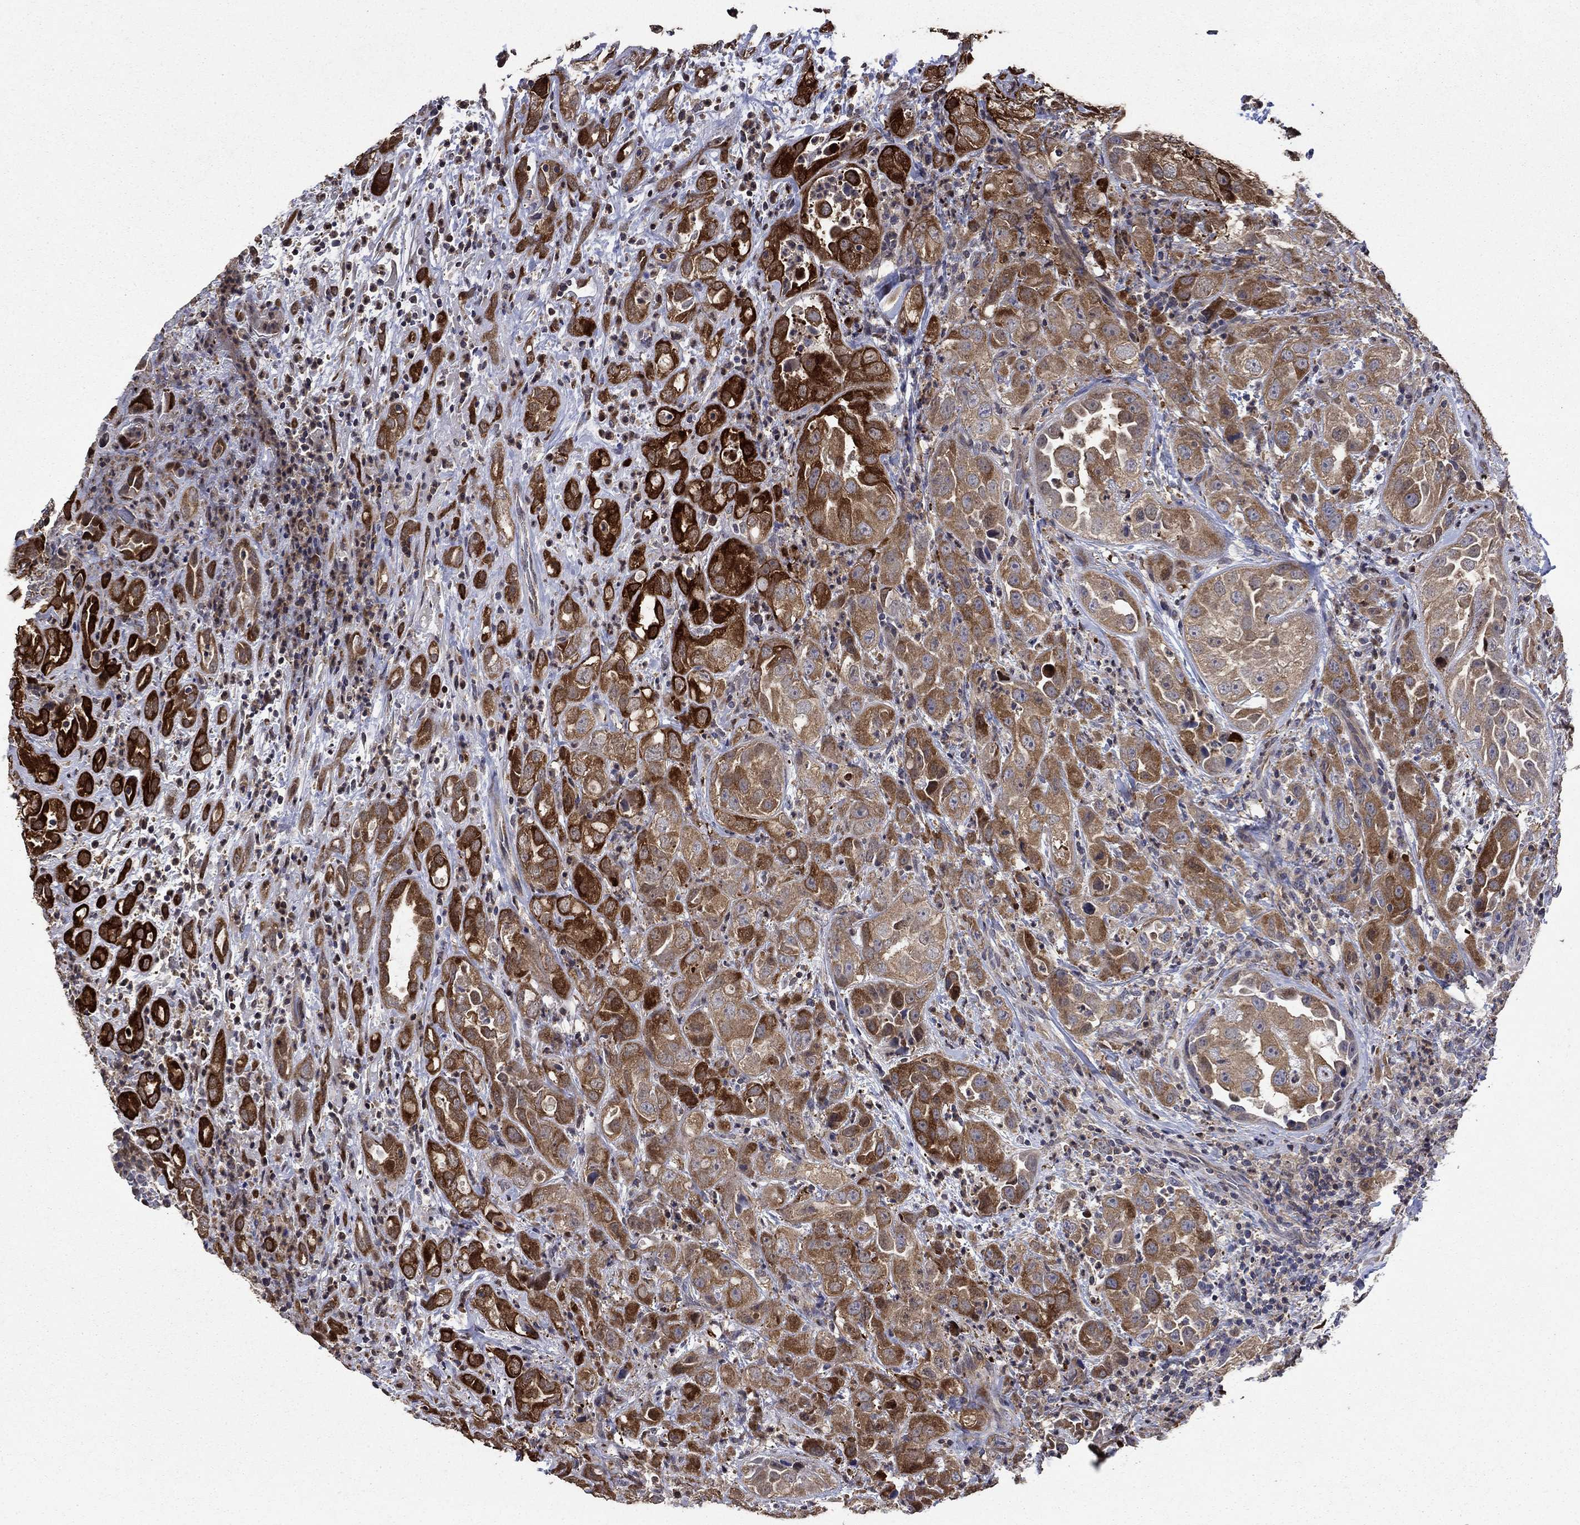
{"staining": {"intensity": "strong", "quantity": ">75%", "location": "cytoplasmic/membranous"}, "tissue": "urothelial cancer", "cell_type": "Tumor cells", "image_type": "cancer", "snomed": [{"axis": "morphology", "description": "Urothelial carcinoma, High grade"}, {"axis": "topography", "description": "Urinary bladder"}], "caption": "Urothelial carcinoma (high-grade) stained for a protein exhibits strong cytoplasmic/membranous positivity in tumor cells. The staining is performed using DAB (3,3'-diaminobenzidine) brown chromogen to label protein expression. The nuclei are counter-stained blue using hematoxylin.", "gene": "DVL1", "patient": {"sex": "female", "age": 41}}